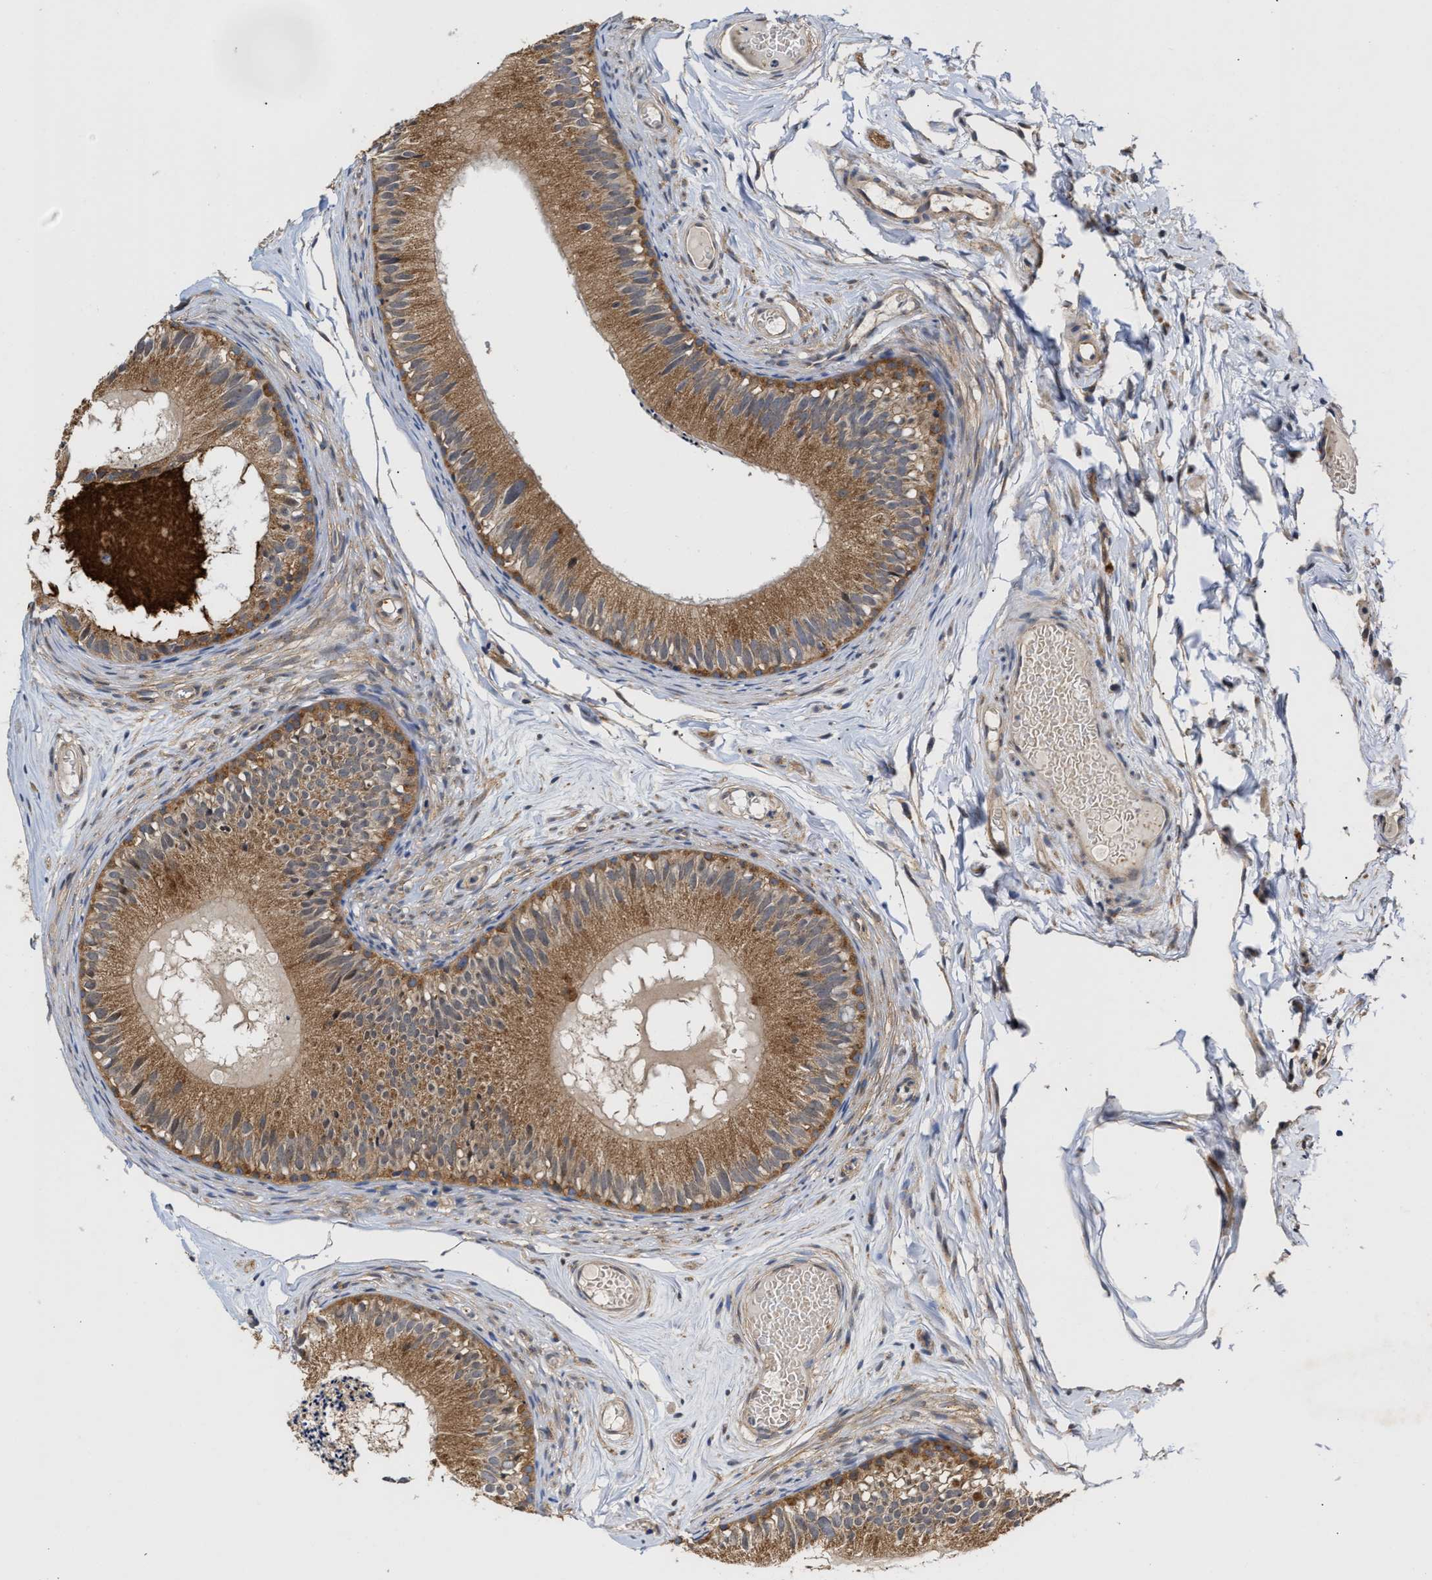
{"staining": {"intensity": "moderate", "quantity": ">75%", "location": "cytoplasmic/membranous"}, "tissue": "epididymis", "cell_type": "Glandular cells", "image_type": "normal", "snomed": [{"axis": "morphology", "description": "Normal tissue, NOS"}, {"axis": "topography", "description": "Epididymis"}], "caption": "Epididymis stained with a brown dye displays moderate cytoplasmic/membranous positive positivity in about >75% of glandular cells.", "gene": "CLIP2", "patient": {"sex": "male", "age": 46}}